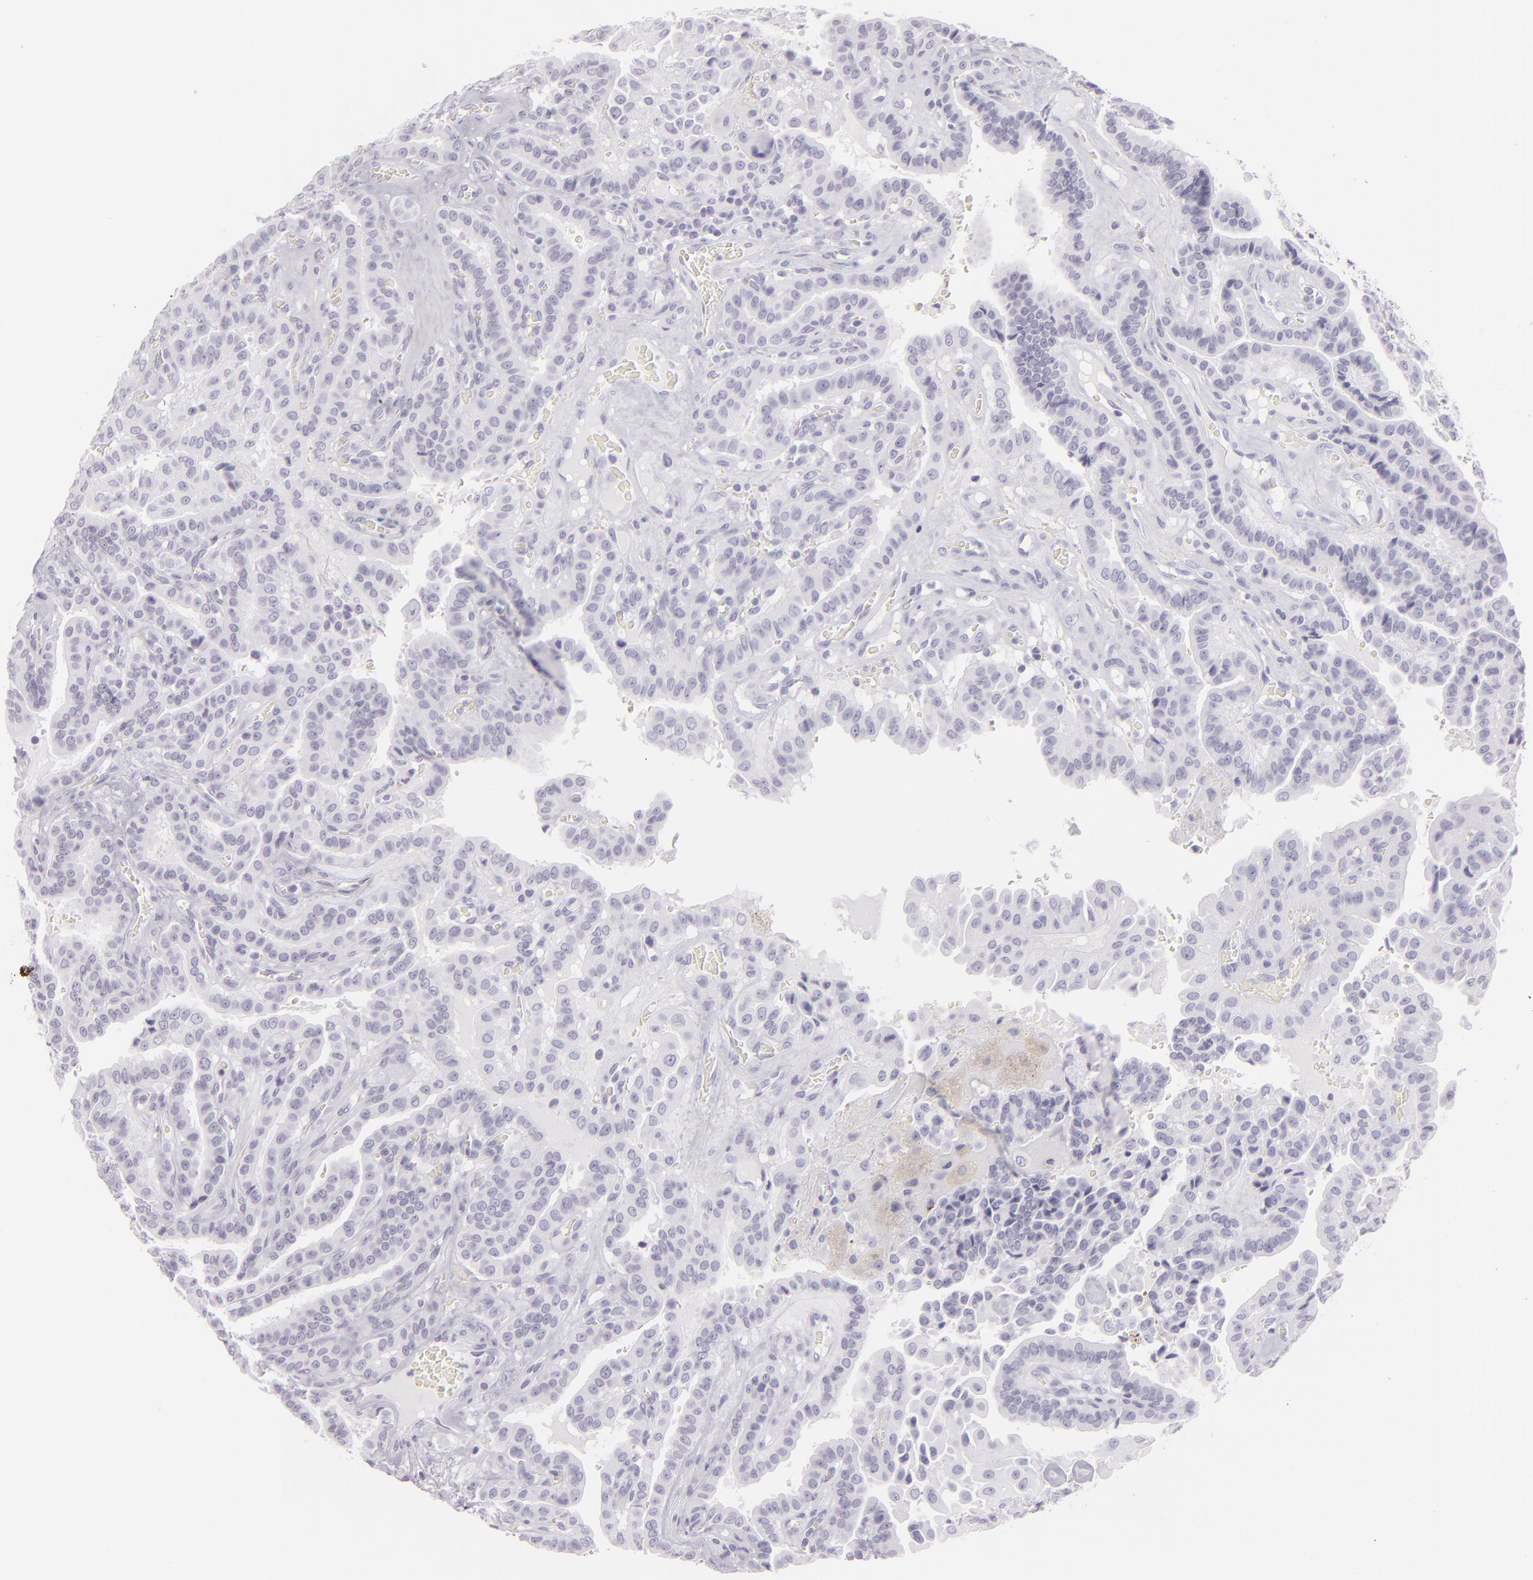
{"staining": {"intensity": "negative", "quantity": "none", "location": "none"}, "tissue": "thyroid cancer", "cell_type": "Tumor cells", "image_type": "cancer", "snomed": [{"axis": "morphology", "description": "Papillary adenocarcinoma, NOS"}, {"axis": "topography", "description": "Thyroid gland"}], "caption": "There is no significant positivity in tumor cells of thyroid cancer (papillary adenocarcinoma). (DAB (3,3'-diaminobenzidine) immunohistochemistry (IHC), high magnification).", "gene": "FLG", "patient": {"sex": "male", "age": 87}}